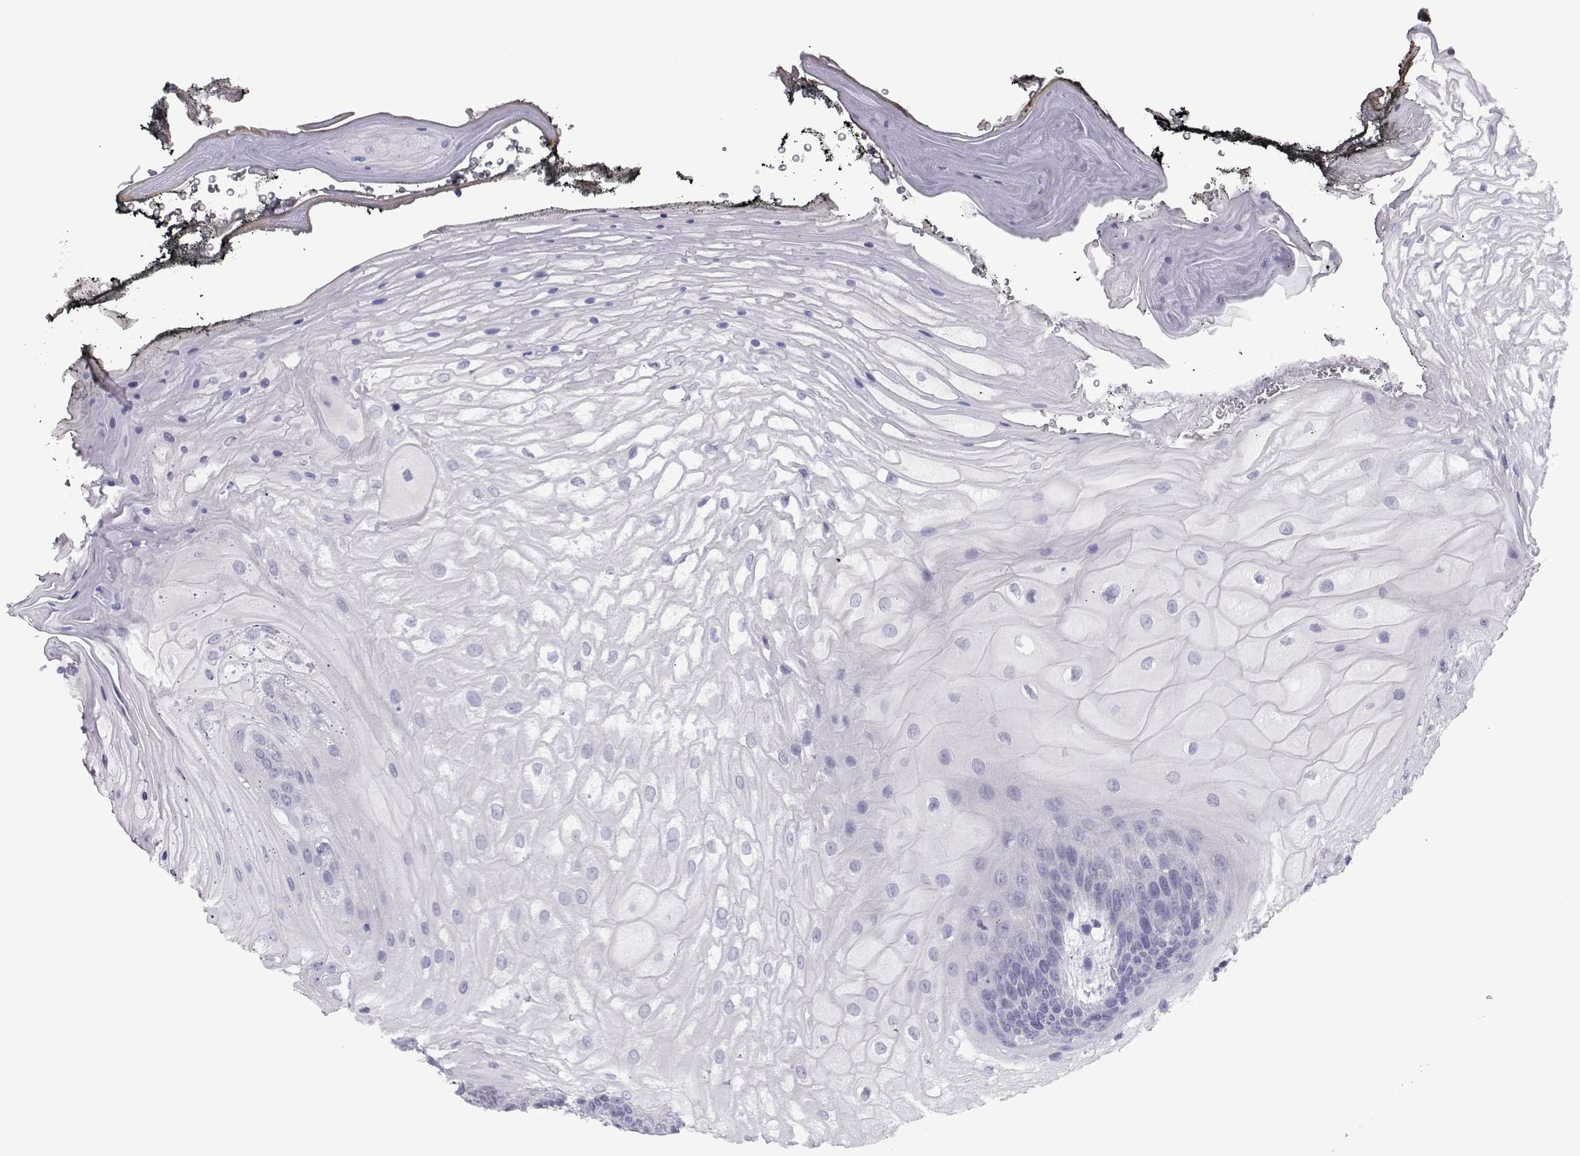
{"staining": {"intensity": "negative", "quantity": "none", "location": "none"}, "tissue": "oral mucosa", "cell_type": "Squamous epithelial cells", "image_type": "normal", "snomed": [{"axis": "morphology", "description": "Normal tissue, NOS"}, {"axis": "morphology", "description": "Squamous cell carcinoma, NOS"}, {"axis": "topography", "description": "Oral tissue"}, {"axis": "topography", "description": "Head-Neck"}], "caption": "IHC photomicrograph of benign oral mucosa: oral mucosa stained with DAB exhibits no significant protein staining in squamous epithelial cells. Brightfield microscopy of IHC stained with DAB (3,3'-diaminobenzidine) (brown) and hematoxylin (blue), captured at high magnification.", "gene": "PMCH", "patient": {"sex": "male", "age": 65}}